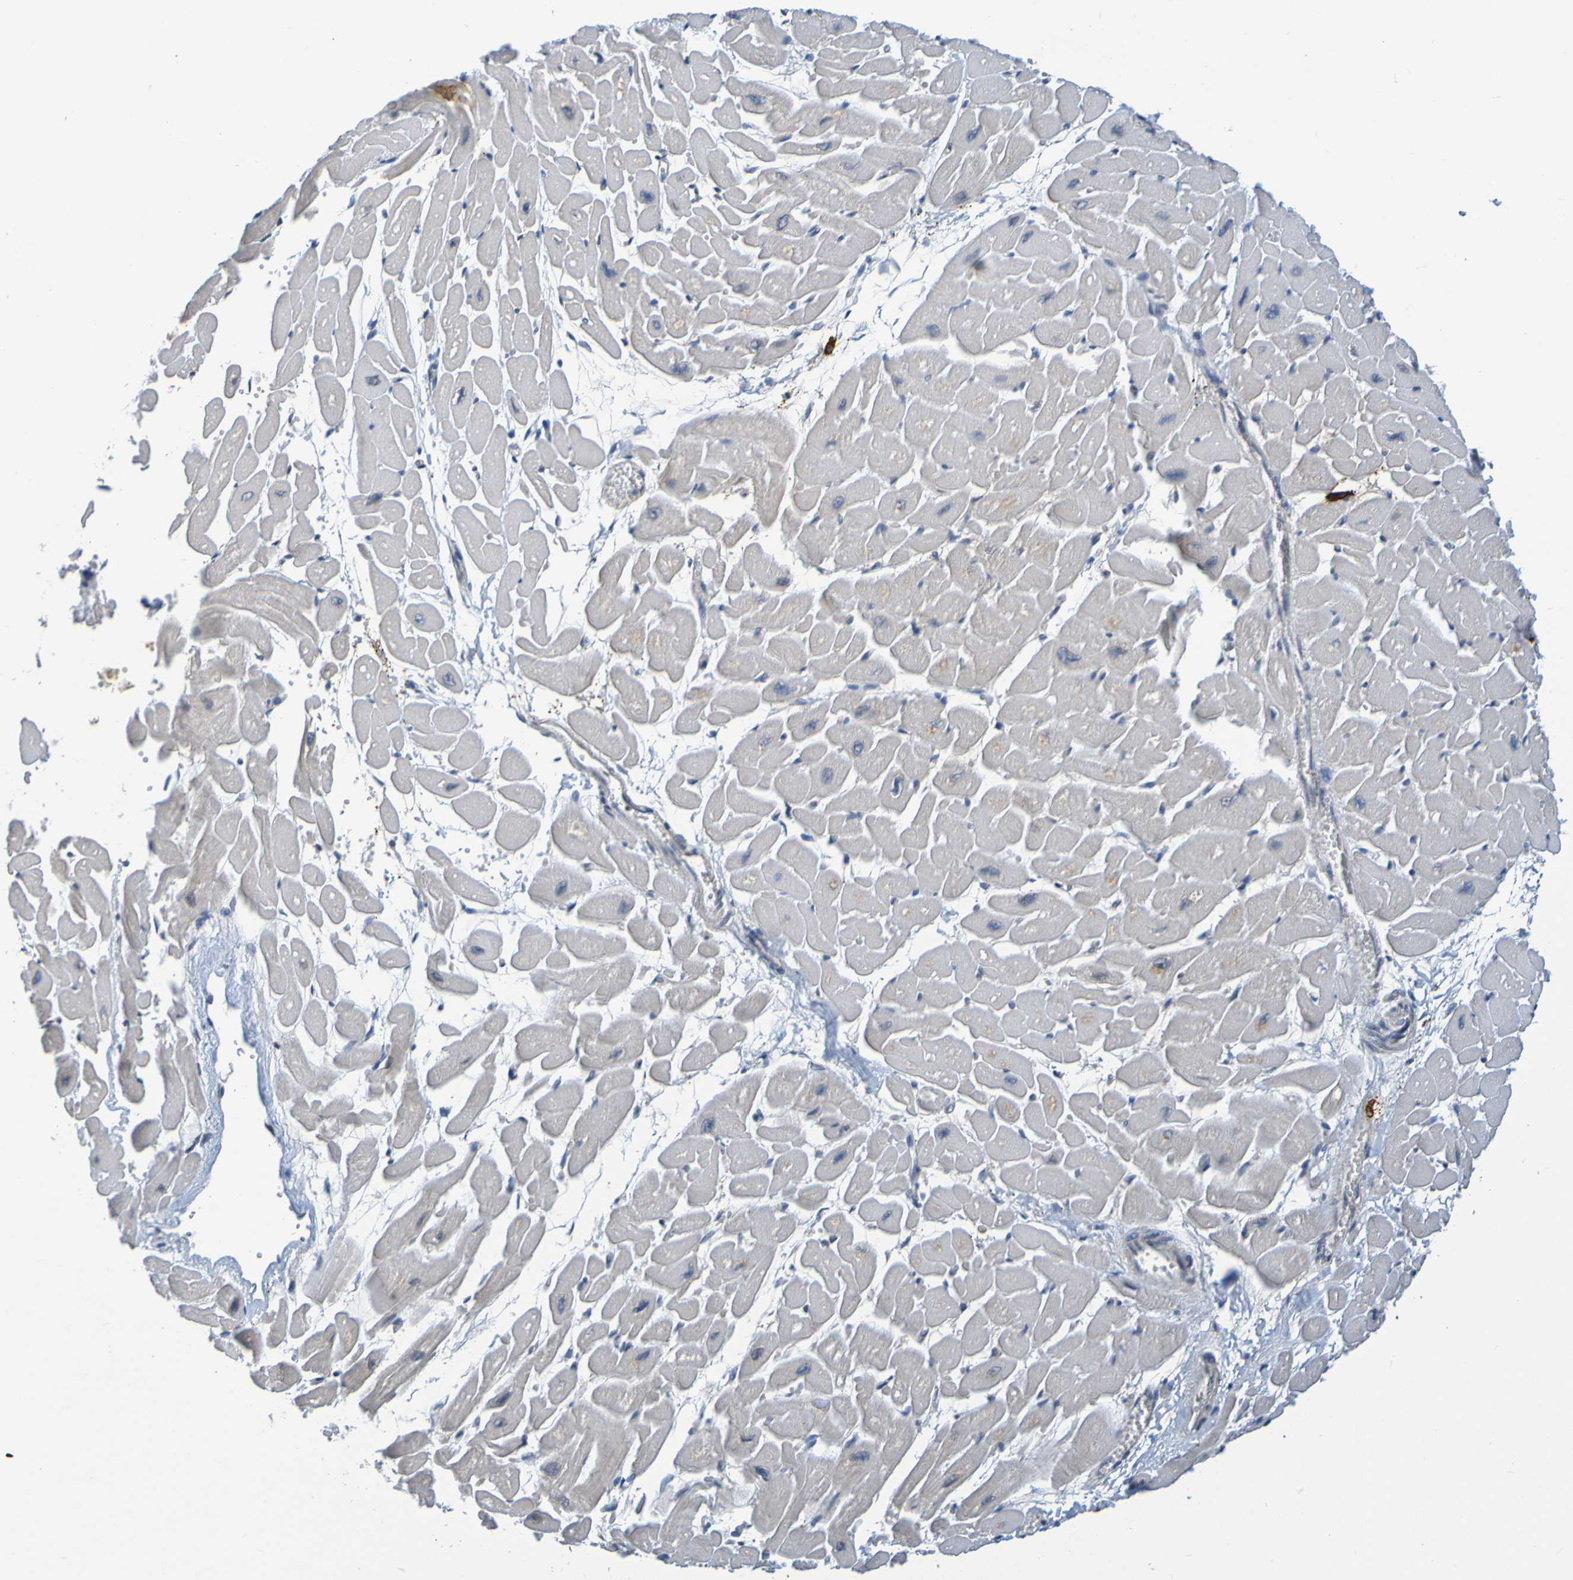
{"staining": {"intensity": "moderate", "quantity": "<25%", "location": "cytoplasmic/membranous"}, "tissue": "heart muscle", "cell_type": "Cardiomyocytes", "image_type": "normal", "snomed": [{"axis": "morphology", "description": "Normal tissue, NOS"}, {"axis": "topography", "description": "Heart"}], "caption": "Heart muscle stained with IHC exhibits moderate cytoplasmic/membranous staining in about <25% of cardiomyocytes. (DAB (3,3'-diaminobenzidine) IHC with brightfield microscopy, high magnification).", "gene": "C3AR1", "patient": {"sex": "male", "age": 45}}